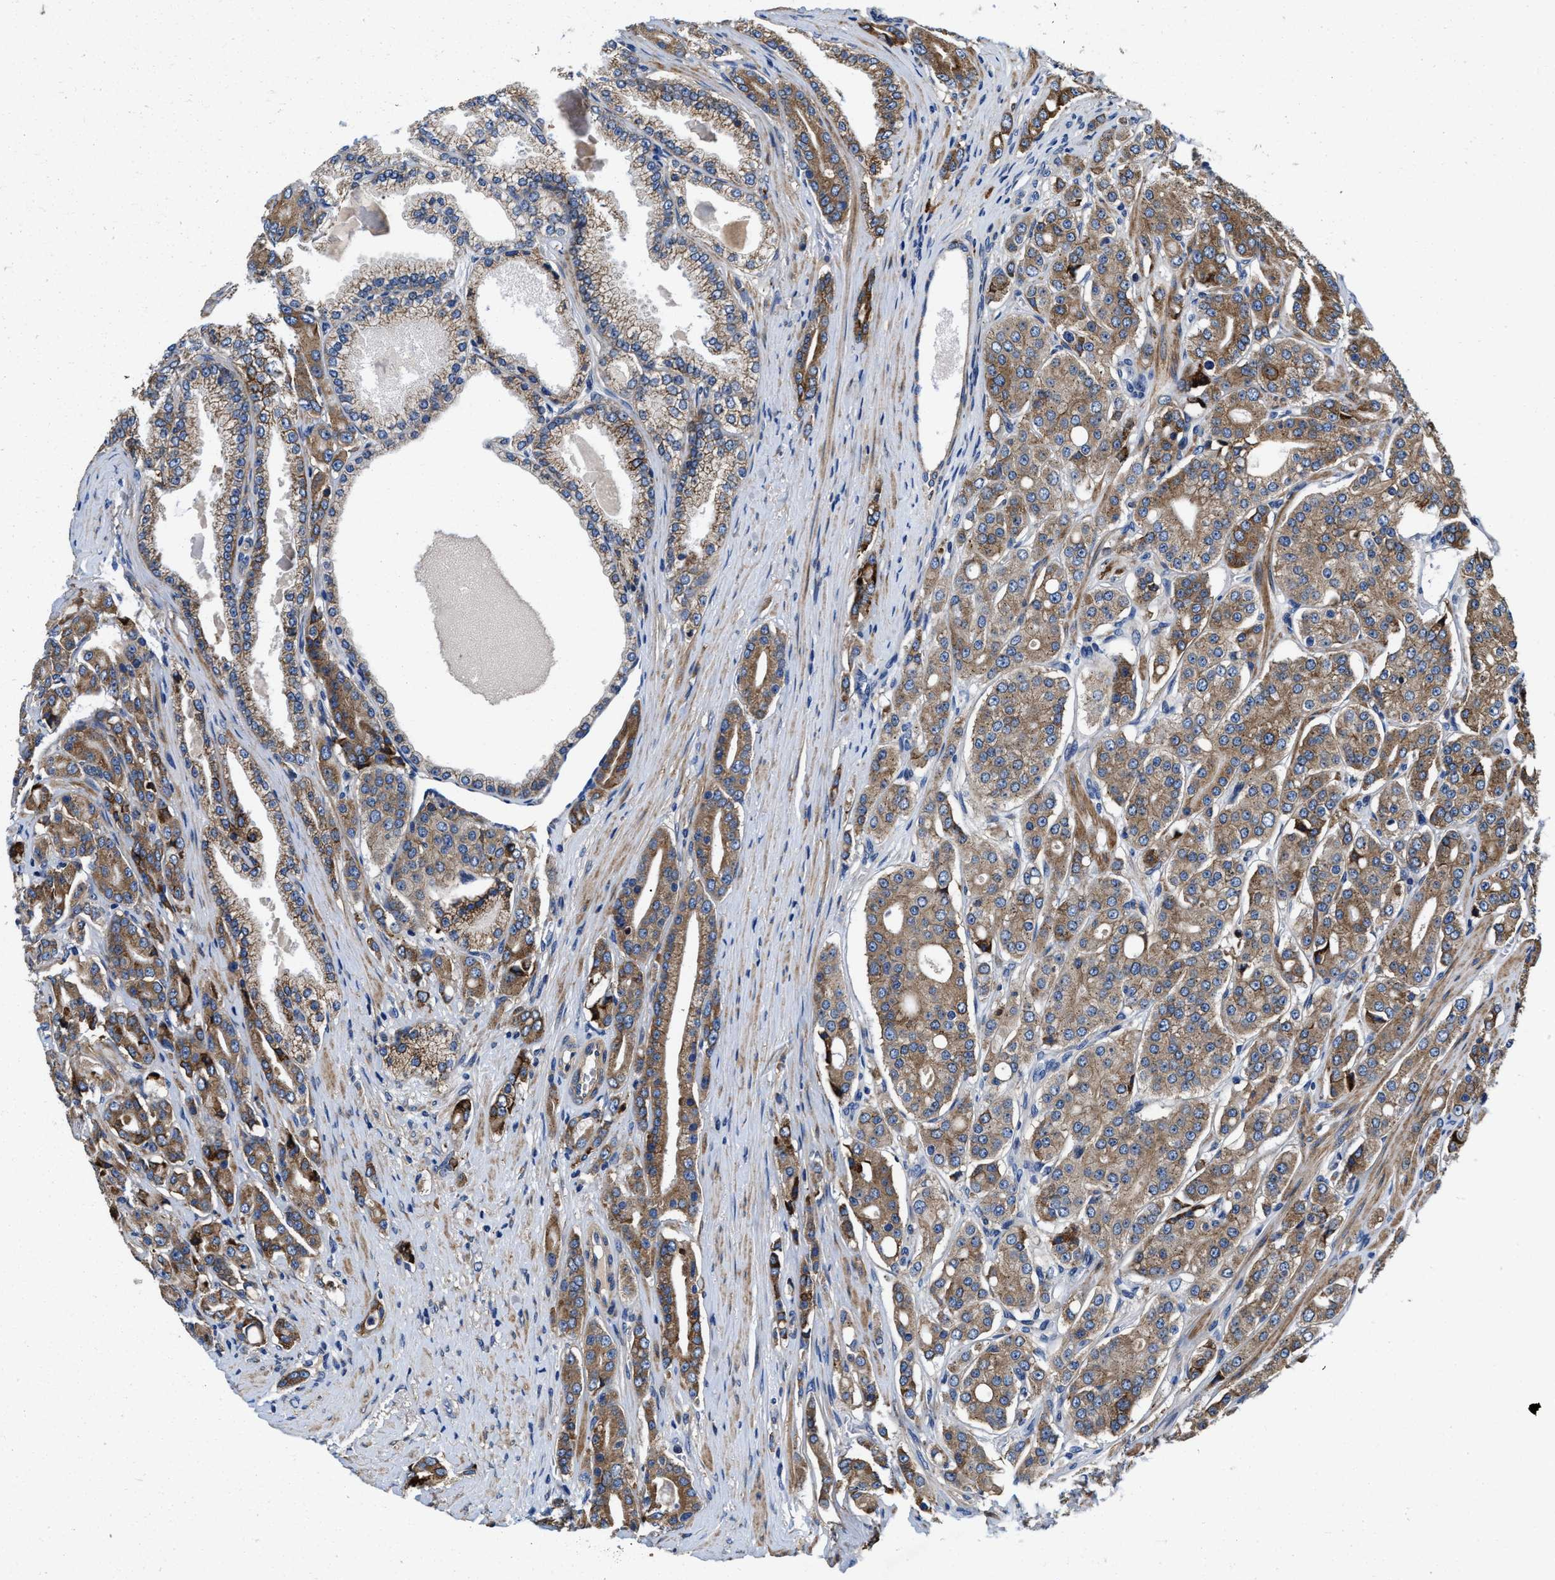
{"staining": {"intensity": "moderate", "quantity": ">75%", "location": "cytoplasmic/membranous"}, "tissue": "prostate cancer", "cell_type": "Tumor cells", "image_type": "cancer", "snomed": [{"axis": "morphology", "description": "Adenocarcinoma, High grade"}, {"axis": "topography", "description": "Prostate"}], "caption": "Protein staining by IHC demonstrates moderate cytoplasmic/membranous expression in approximately >75% of tumor cells in prostate high-grade adenocarcinoma.", "gene": "SLC12A2", "patient": {"sex": "male", "age": 71}}